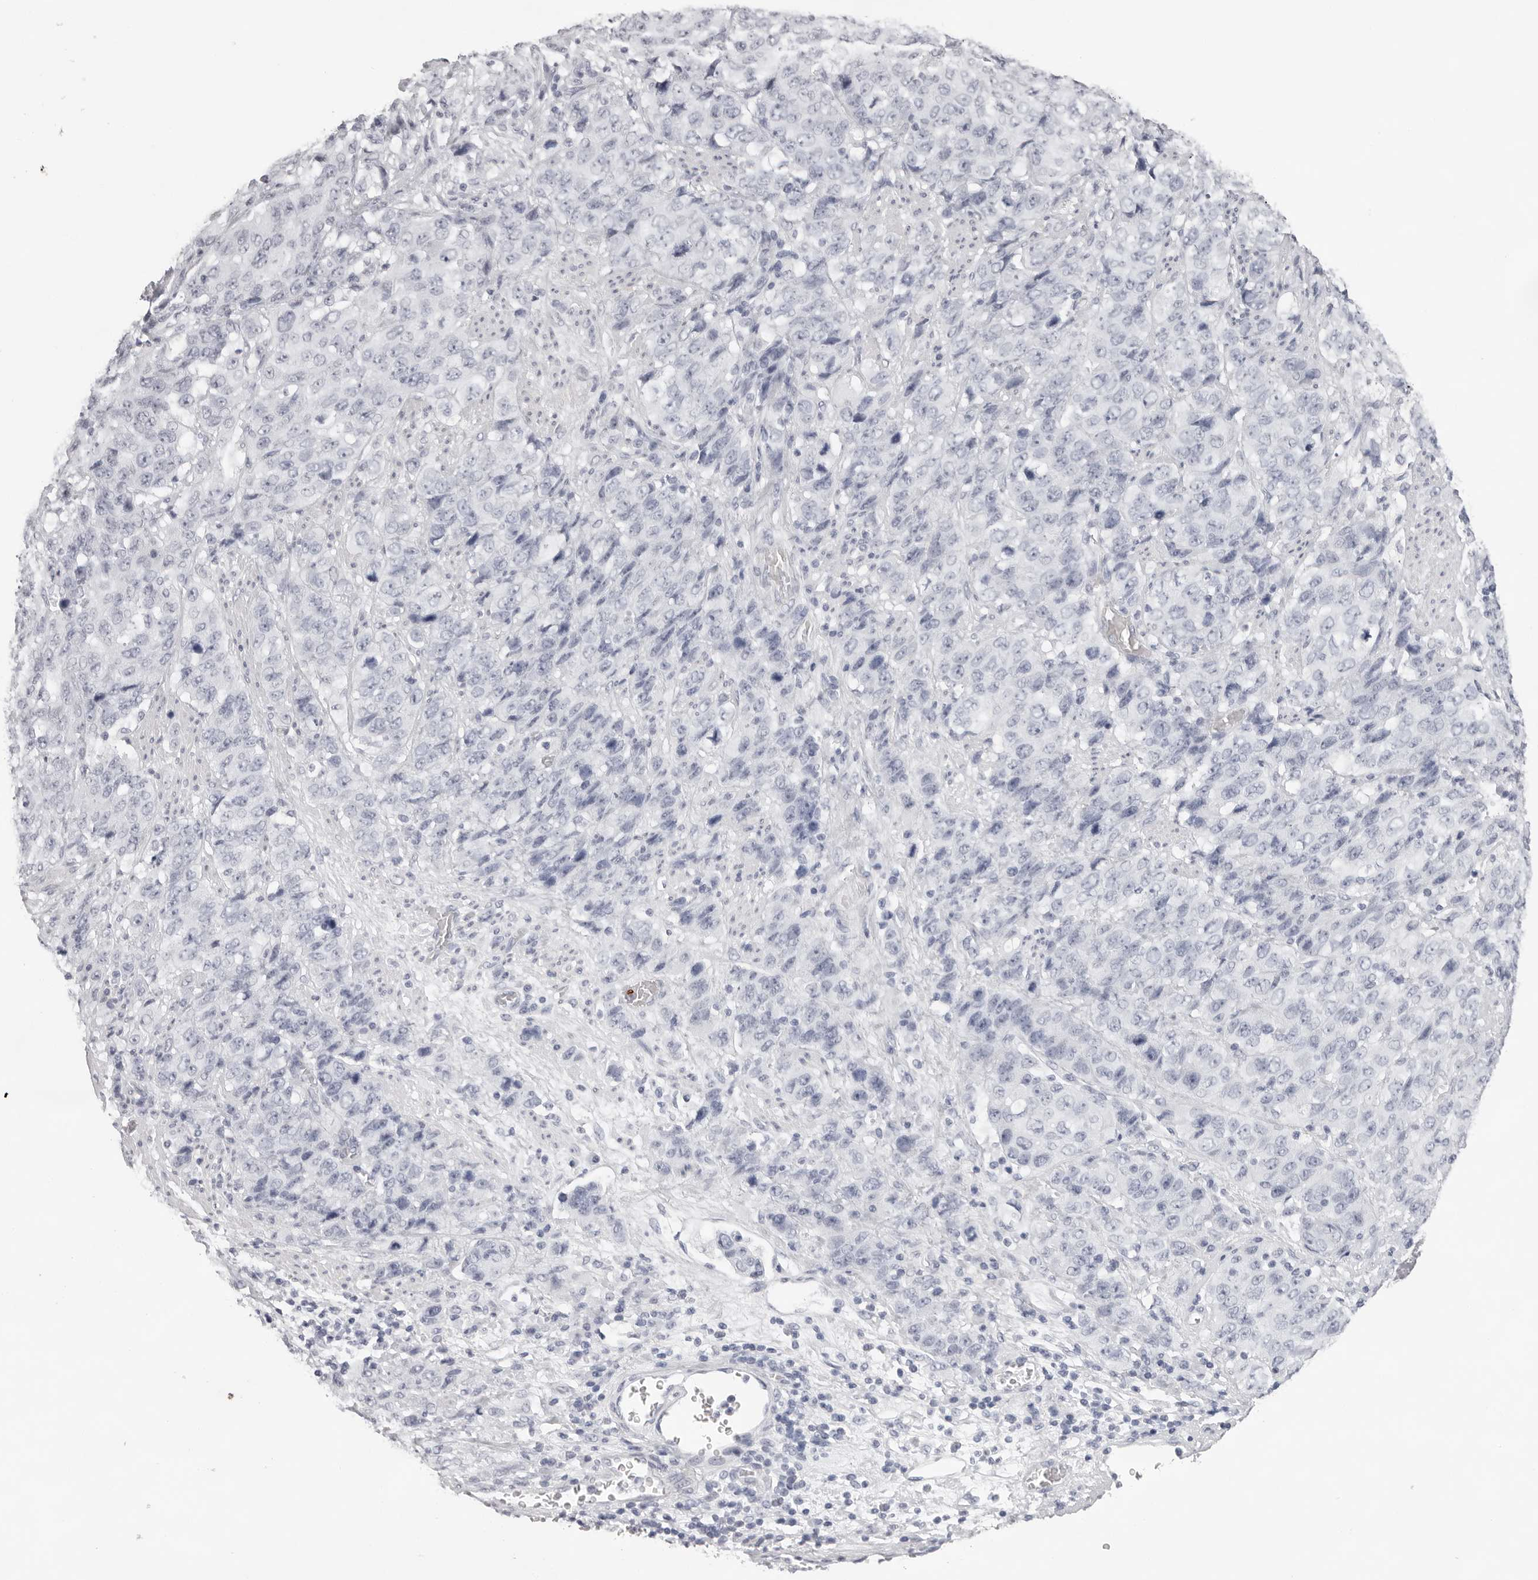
{"staining": {"intensity": "negative", "quantity": "none", "location": "none"}, "tissue": "stomach cancer", "cell_type": "Tumor cells", "image_type": "cancer", "snomed": [{"axis": "morphology", "description": "Adenocarcinoma, NOS"}, {"axis": "topography", "description": "Stomach"}], "caption": "Protein analysis of stomach adenocarcinoma shows no significant expression in tumor cells. (Immunohistochemistry (ihc), brightfield microscopy, high magnification).", "gene": "SPTA1", "patient": {"sex": "male", "age": 48}}